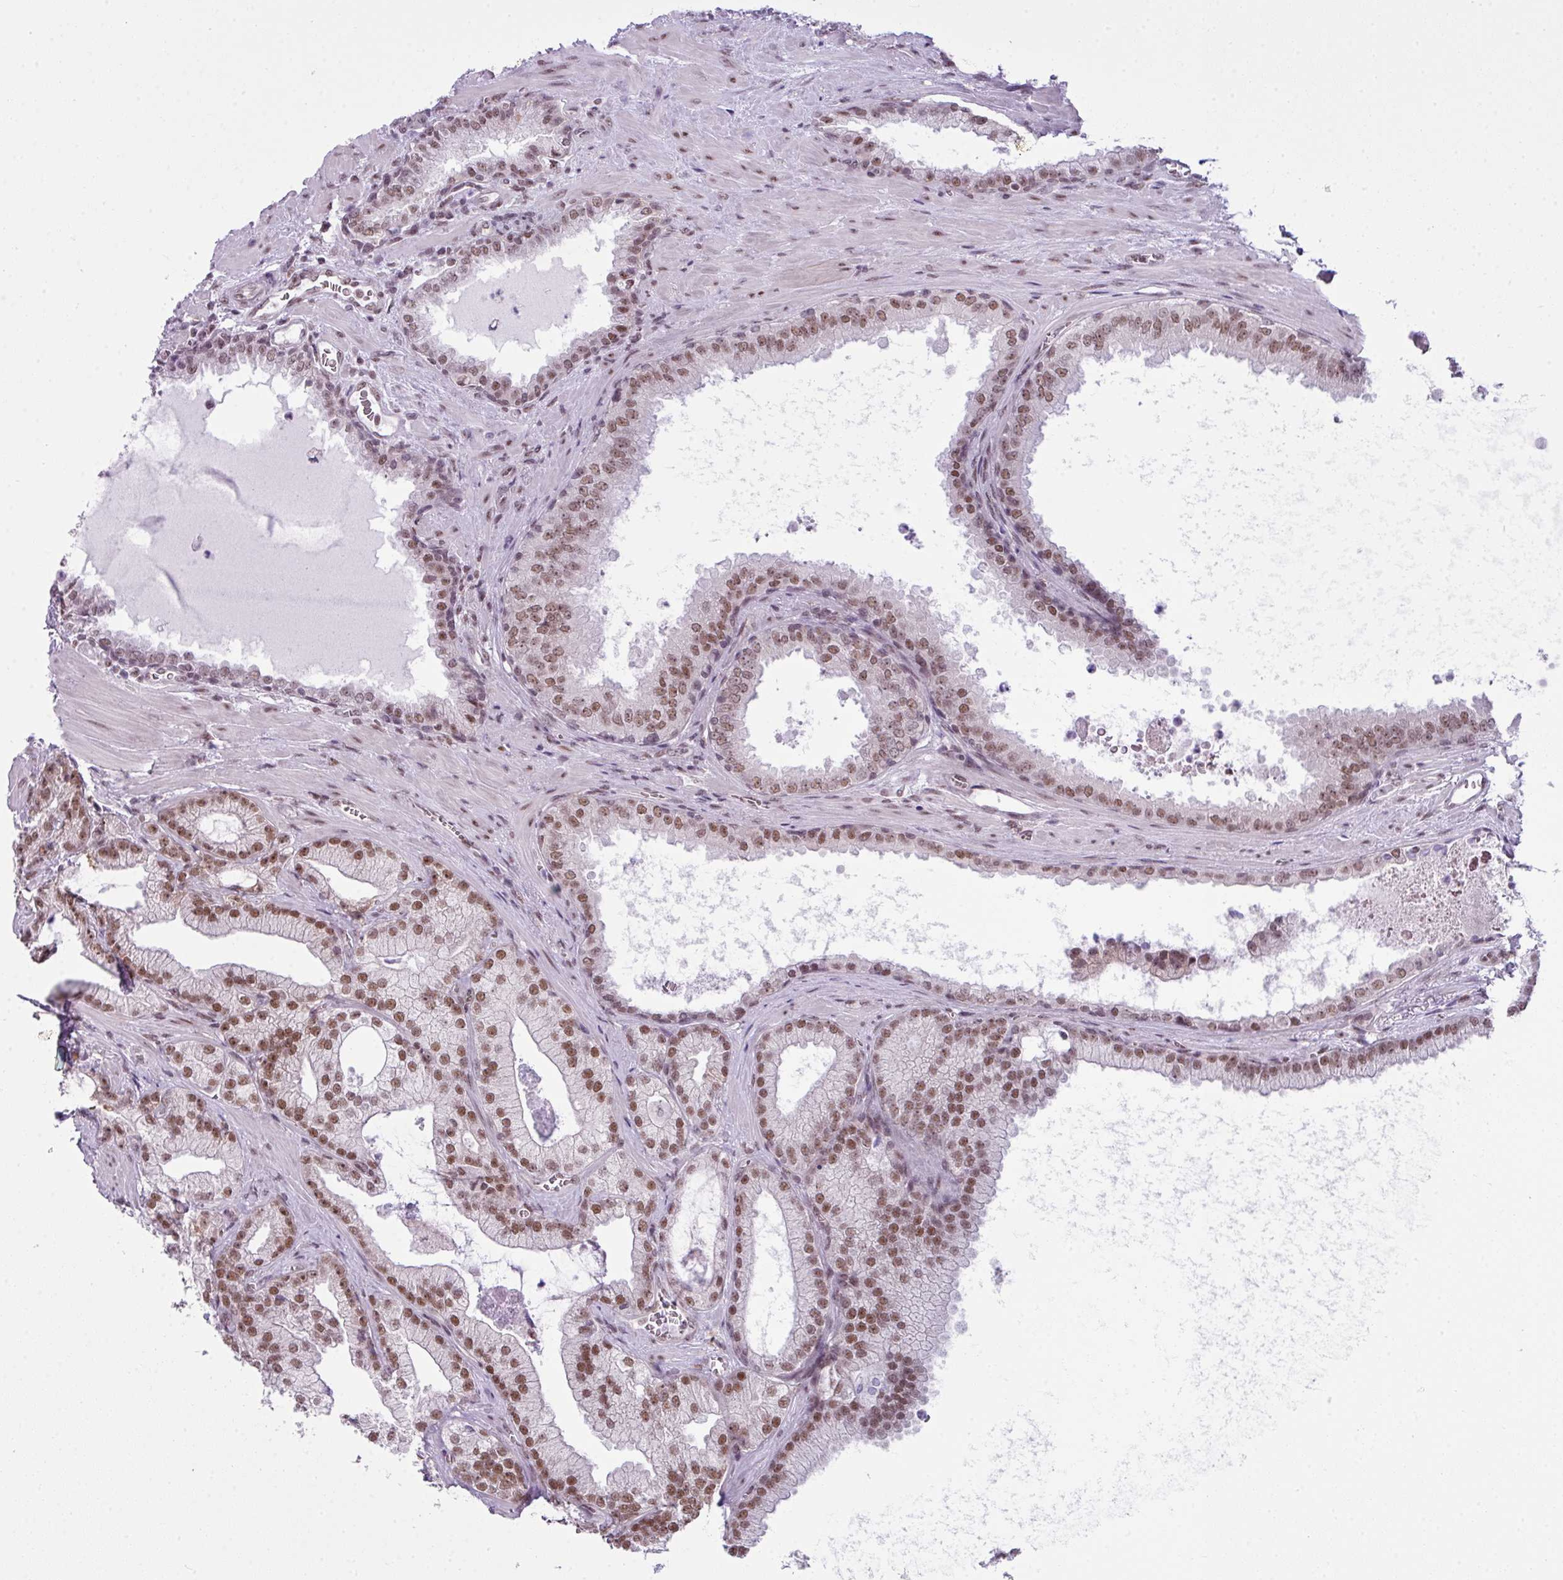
{"staining": {"intensity": "moderate", "quantity": ">75%", "location": "nuclear"}, "tissue": "prostate cancer", "cell_type": "Tumor cells", "image_type": "cancer", "snomed": [{"axis": "morphology", "description": "Adenocarcinoma, High grade"}, {"axis": "topography", "description": "Prostate"}], "caption": "Approximately >75% of tumor cells in prostate adenocarcinoma (high-grade) exhibit moderate nuclear protein expression as visualized by brown immunohistochemical staining.", "gene": "ARL6IP4", "patient": {"sex": "male", "age": 68}}